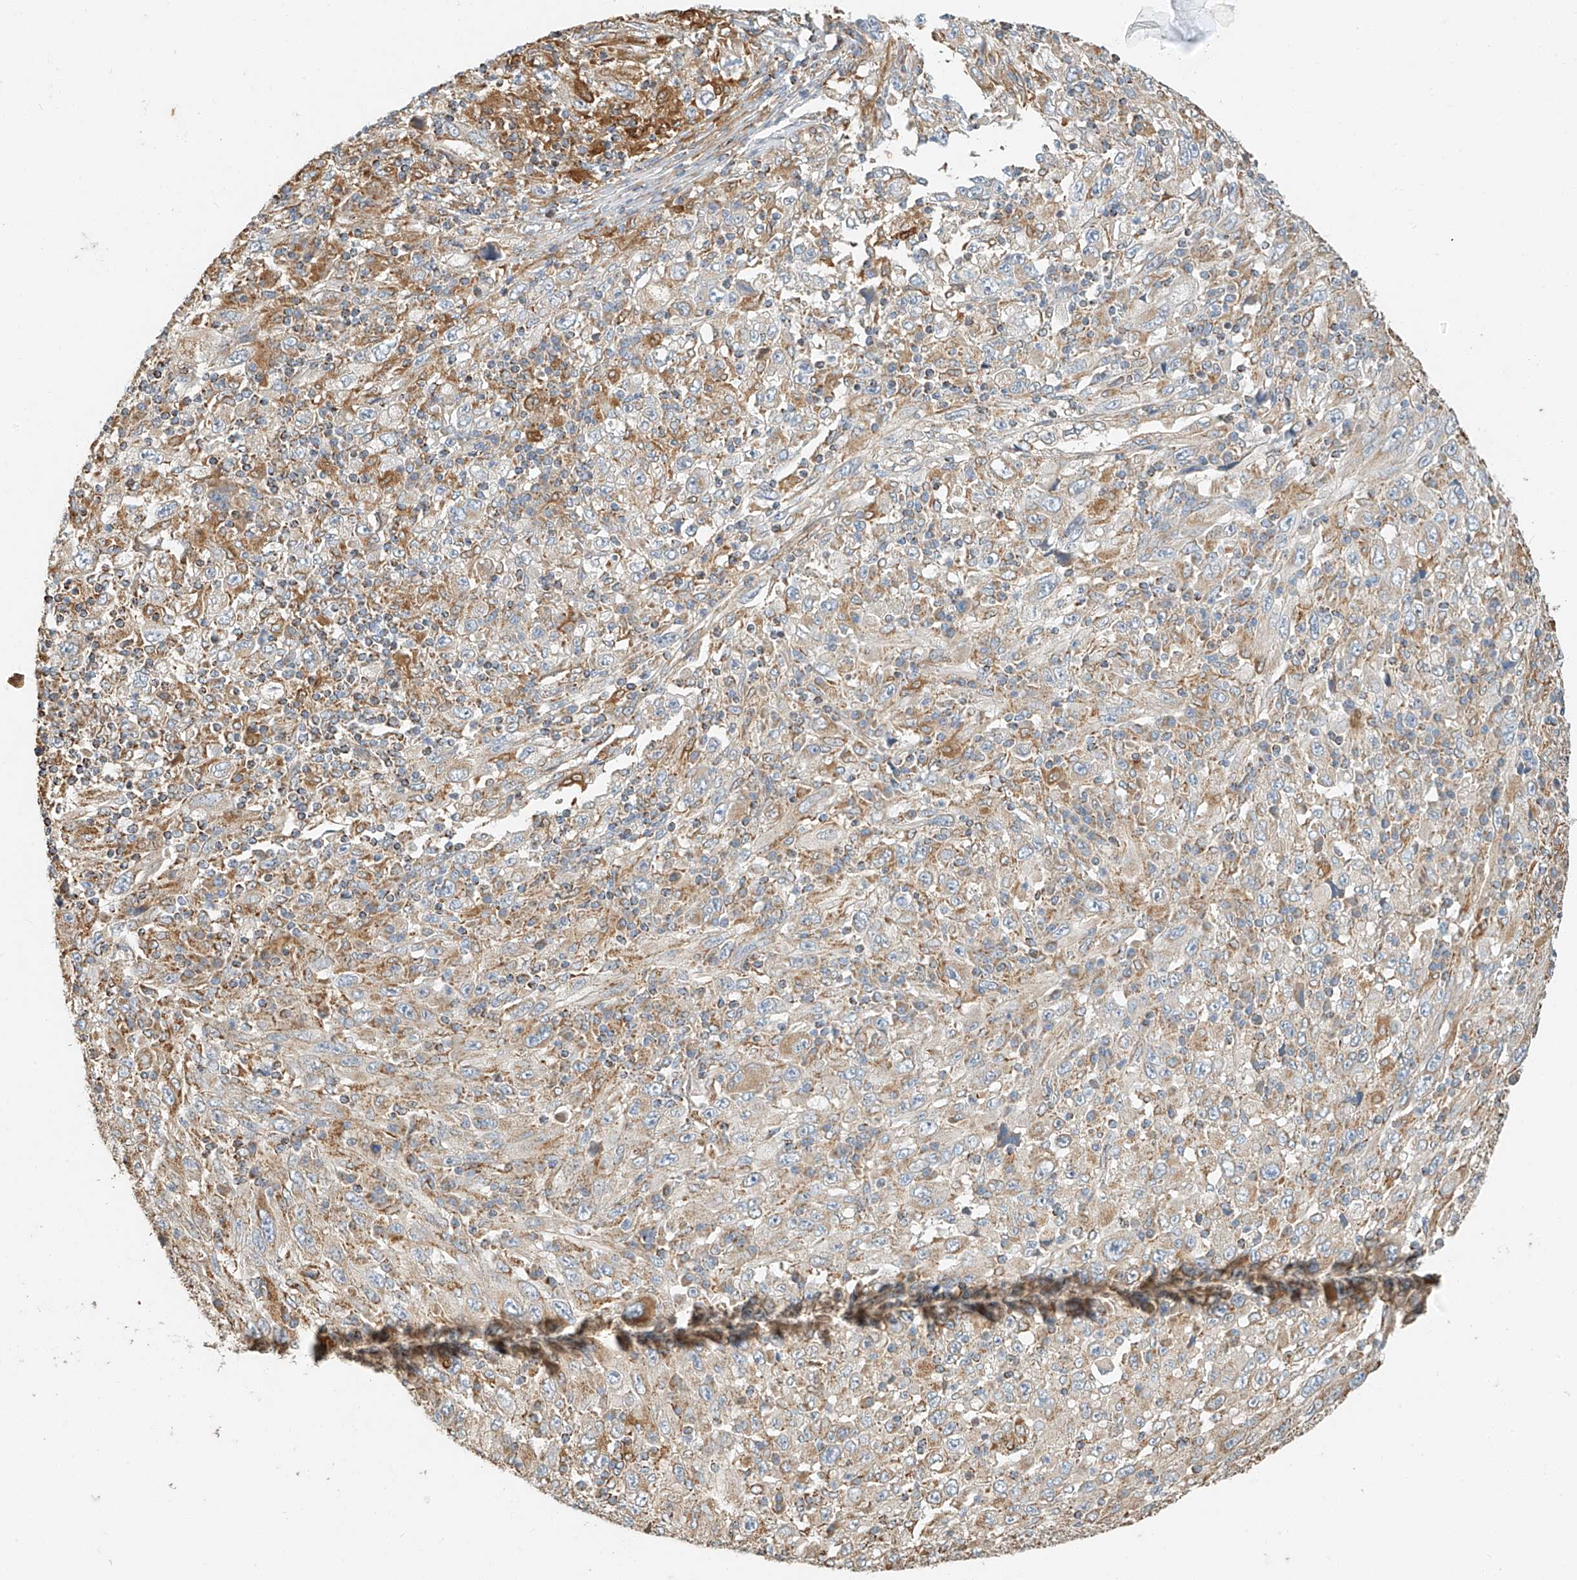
{"staining": {"intensity": "weak", "quantity": "<25%", "location": "cytoplasmic/membranous"}, "tissue": "melanoma", "cell_type": "Tumor cells", "image_type": "cancer", "snomed": [{"axis": "morphology", "description": "Malignant melanoma, Metastatic site"}, {"axis": "topography", "description": "Skin"}], "caption": "Image shows no protein staining in tumor cells of melanoma tissue.", "gene": "YIPF7", "patient": {"sex": "female", "age": 56}}